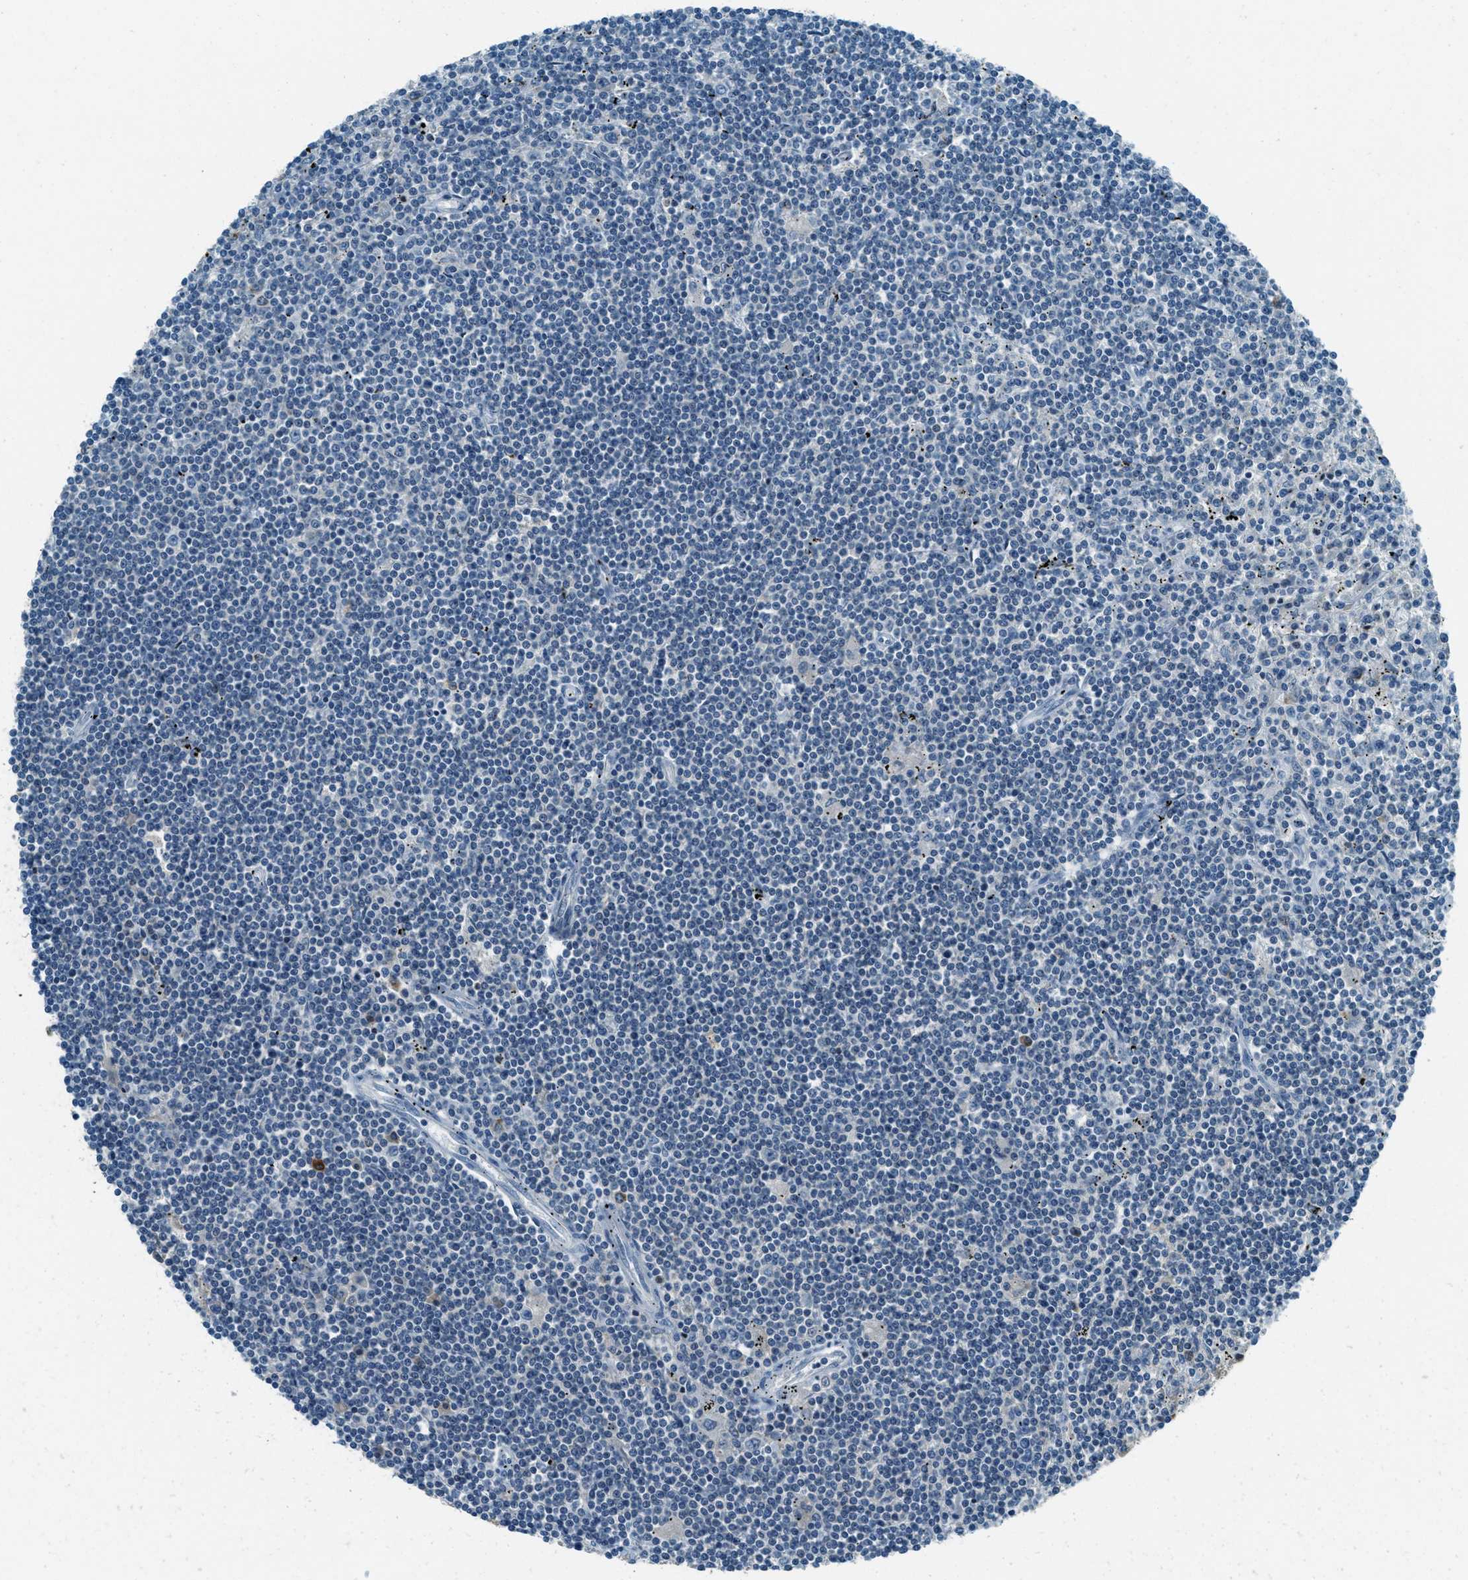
{"staining": {"intensity": "negative", "quantity": "none", "location": "none"}, "tissue": "lymphoma", "cell_type": "Tumor cells", "image_type": "cancer", "snomed": [{"axis": "morphology", "description": "Malignant lymphoma, non-Hodgkin's type, Low grade"}, {"axis": "topography", "description": "Spleen"}], "caption": "Protein analysis of lymphoma displays no significant positivity in tumor cells.", "gene": "MSLN", "patient": {"sex": "male", "age": 76}}